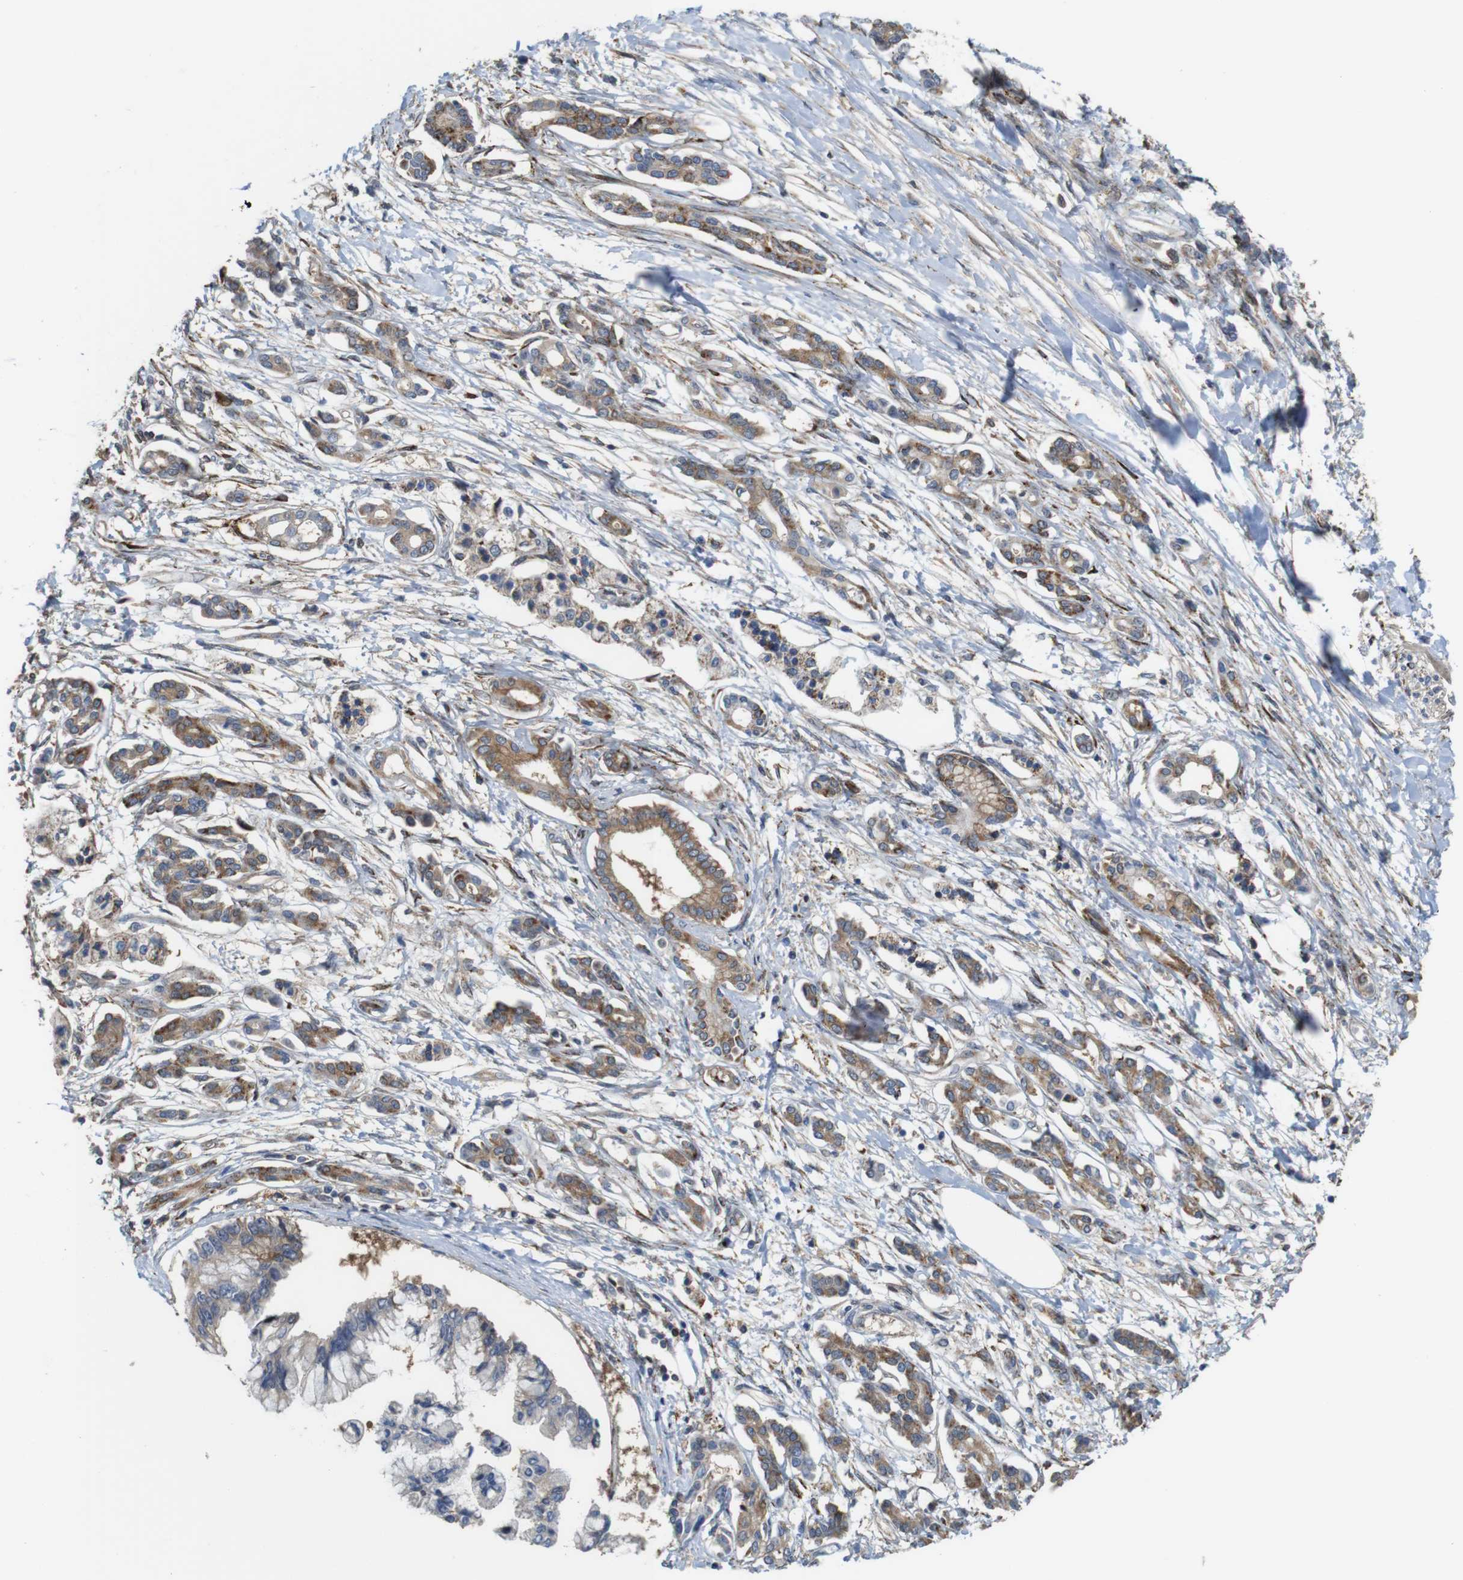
{"staining": {"intensity": "moderate", "quantity": ">75%", "location": "cytoplasmic/membranous"}, "tissue": "pancreatic cancer", "cell_type": "Tumor cells", "image_type": "cancer", "snomed": [{"axis": "morphology", "description": "Adenocarcinoma, NOS"}, {"axis": "topography", "description": "Pancreas"}], "caption": "A brown stain labels moderate cytoplasmic/membranous positivity of a protein in human pancreatic cancer tumor cells.", "gene": "PCOLCE2", "patient": {"sex": "male", "age": 56}}